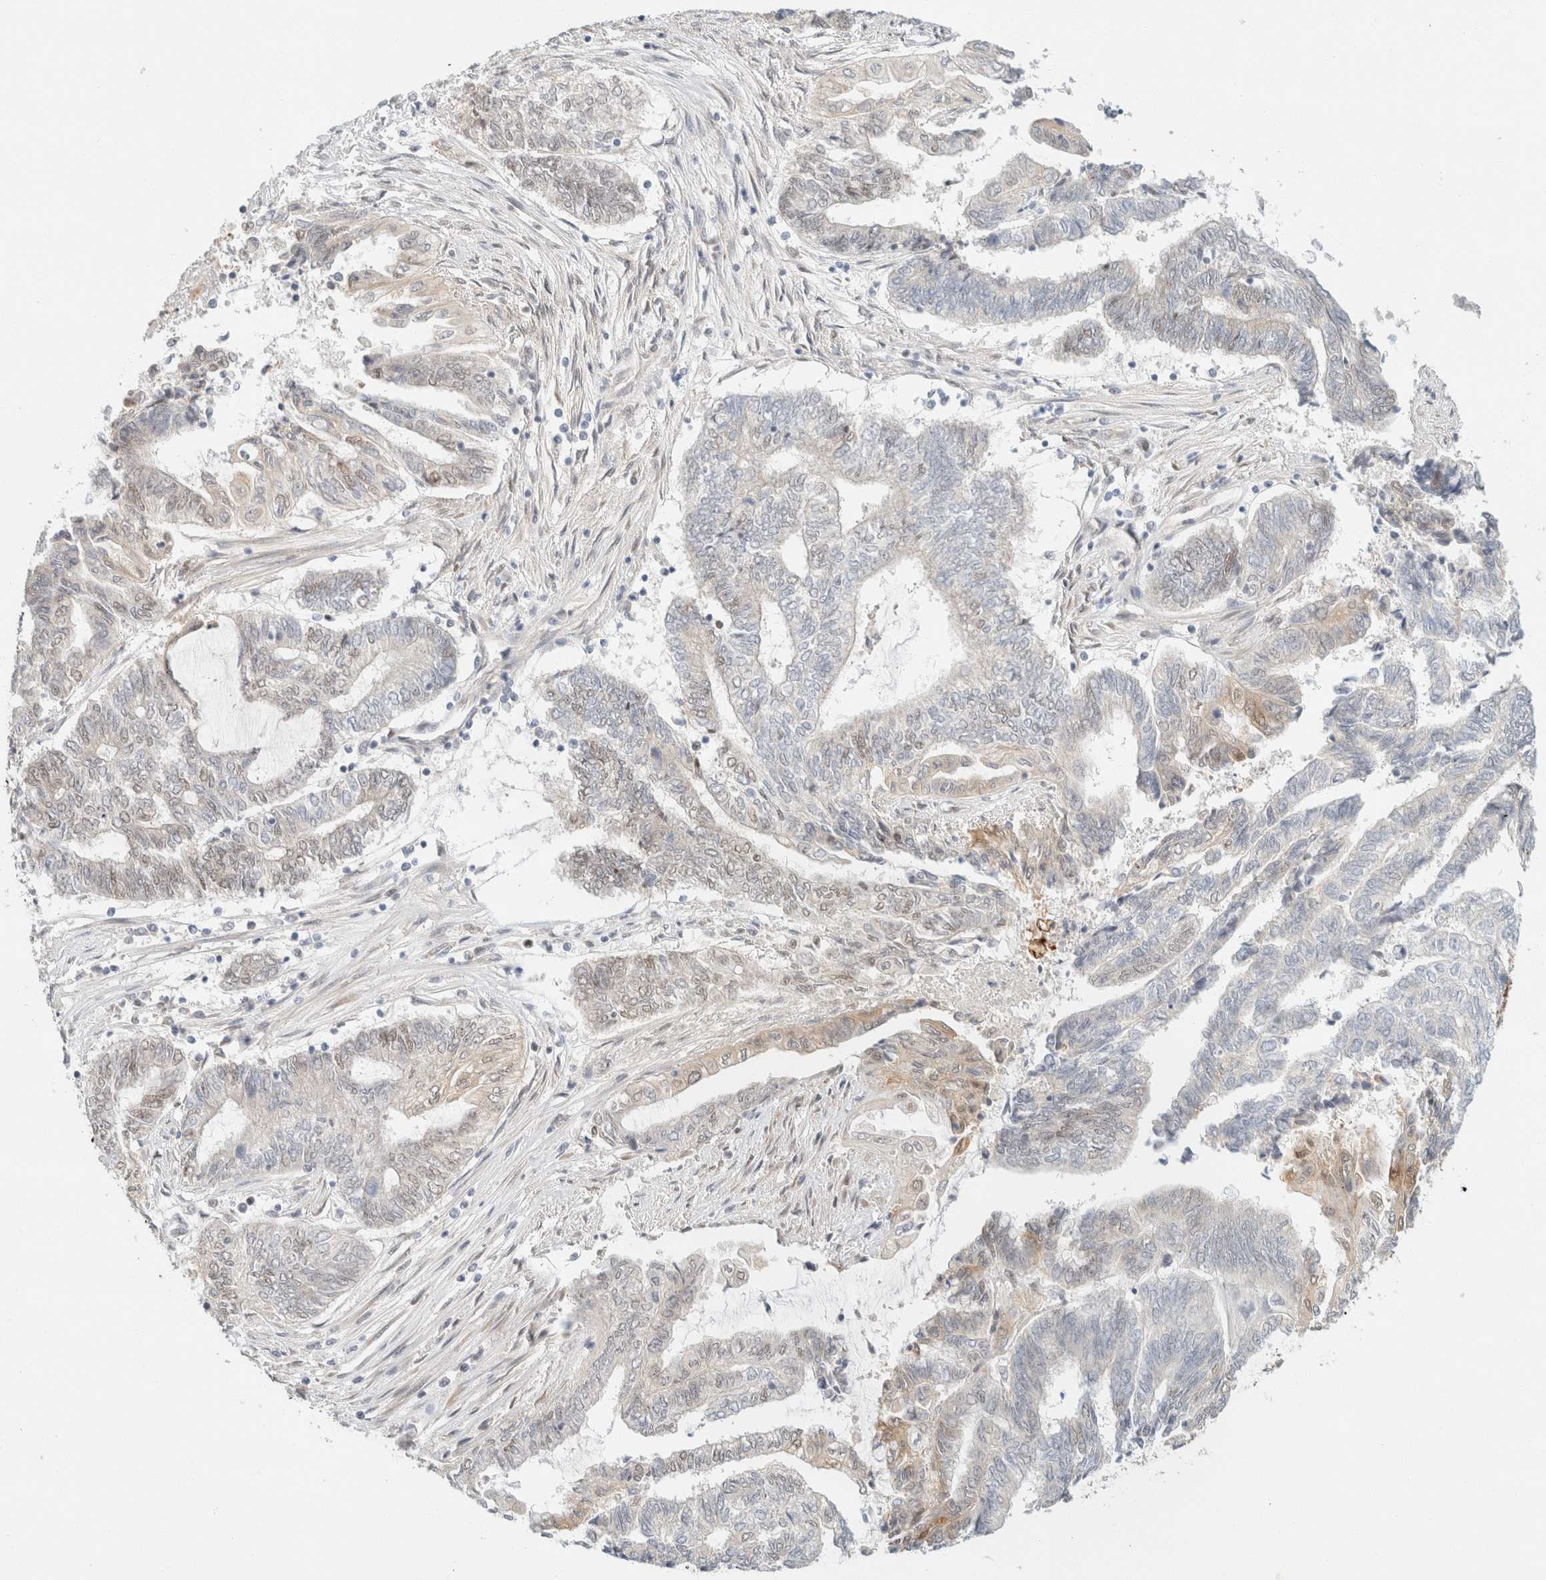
{"staining": {"intensity": "weak", "quantity": "<25%", "location": "nuclear"}, "tissue": "endometrial cancer", "cell_type": "Tumor cells", "image_type": "cancer", "snomed": [{"axis": "morphology", "description": "Adenocarcinoma, NOS"}, {"axis": "topography", "description": "Uterus"}, {"axis": "topography", "description": "Endometrium"}], "caption": "This is an immunohistochemistry (IHC) histopathology image of endometrial adenocarcinoma. There is no positivity in tumor cells.", "gene": "ZNF768", "patient": {"sex": "female", "age": 70}}